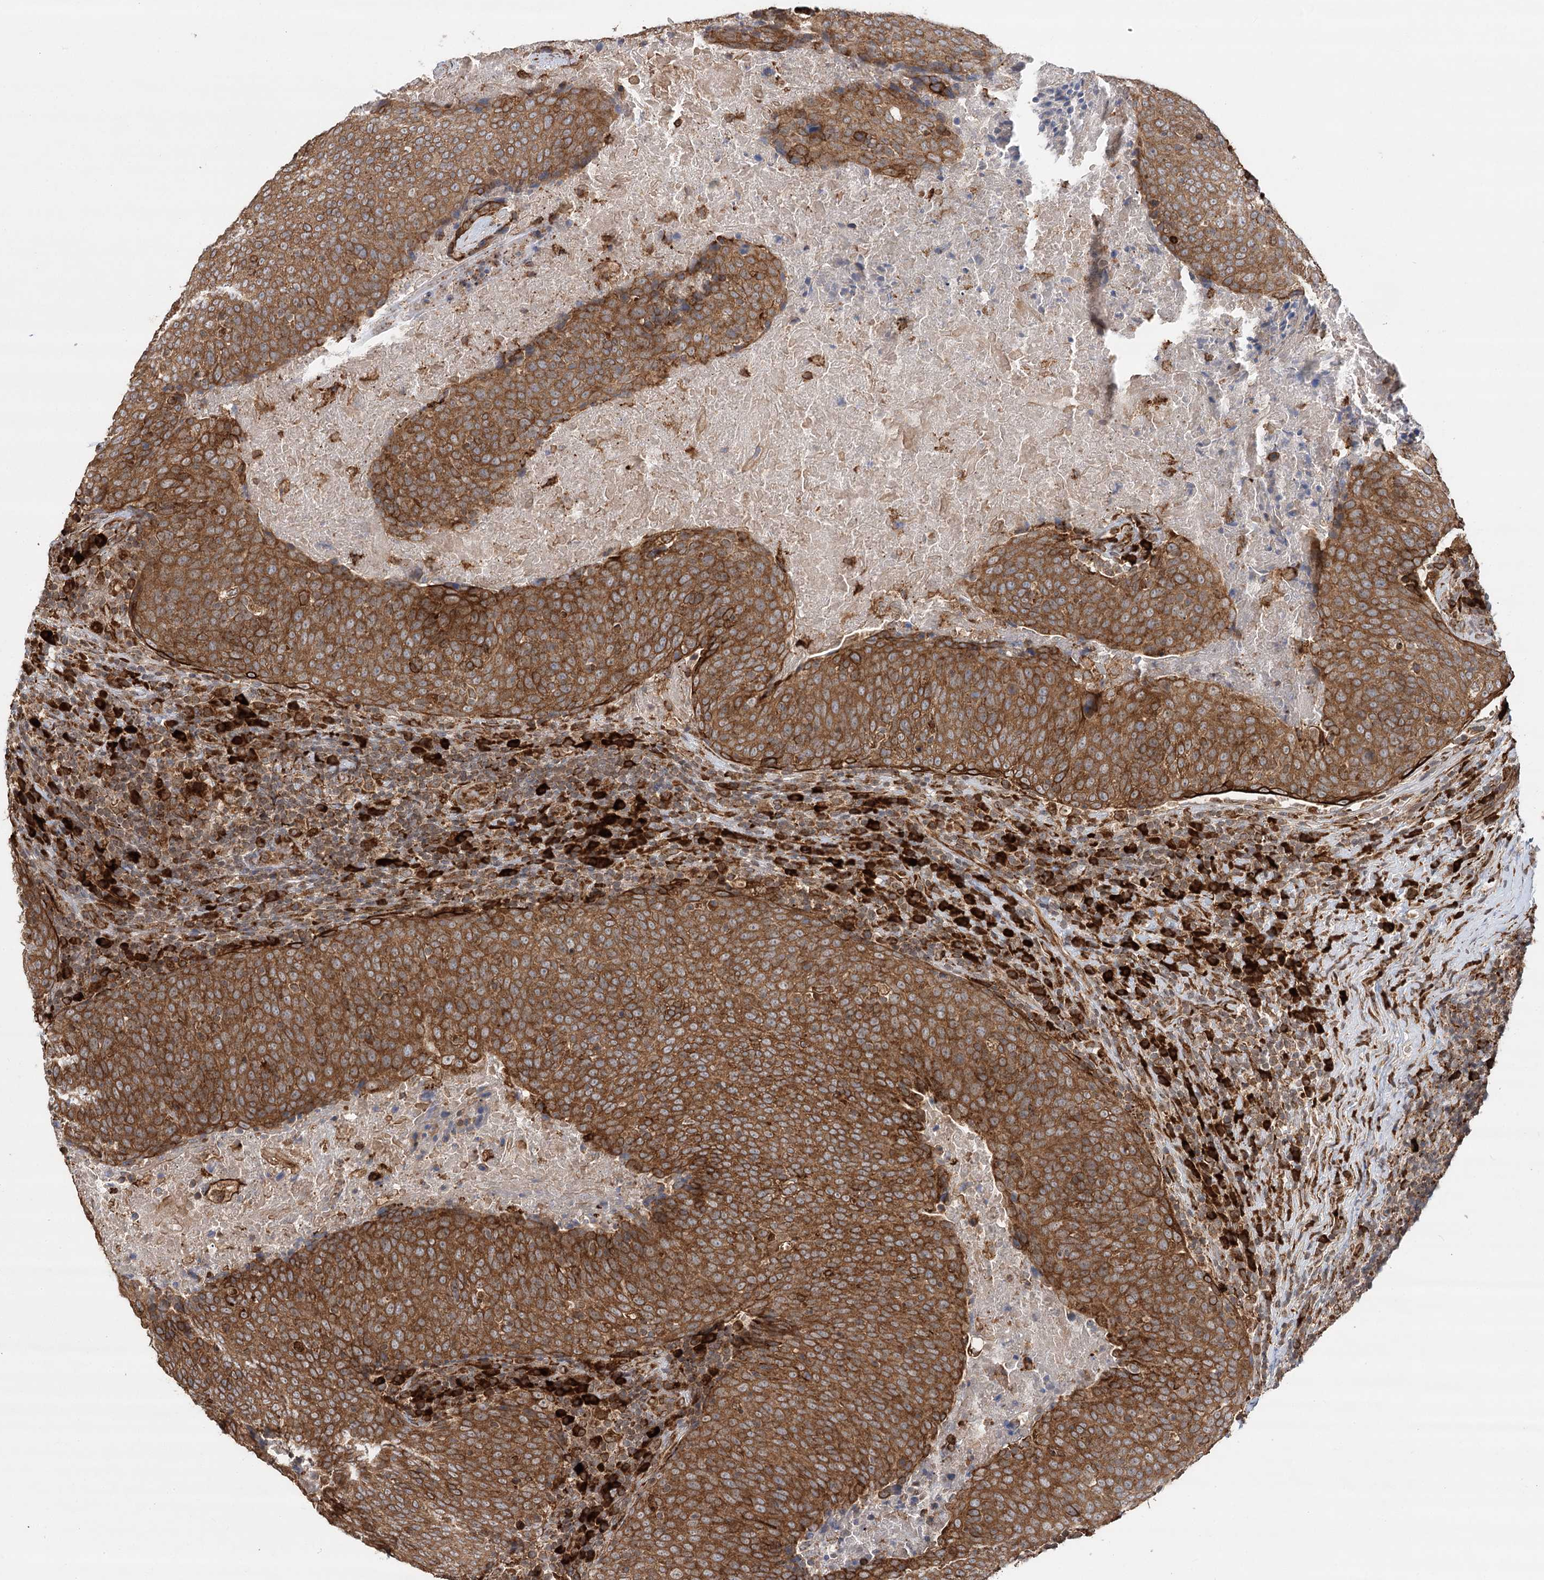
{"staining": {"intensity": "moderate", "quantity": ">75%", "location": "cytoplasmic/membranous"}, "tissue": "head and neck cancer", "cell_type": "Tumor cells", "image_type": "cancer", "snomed": [{"axis": "morphology", "description": "Squamous cell carcinoma, NOS"}, {"axis": "morphology", "description": "Squamous cell carcinoma, metastatic, NOS"}, {"axis": "topography", "description": "Lymph node"}, {"axis": "topography", "description": "Head-Neck"}], "caption": "A photomicrograph showing moderate cytoplasmic/membranous expression in about >75% of tumor cells in head and neck cancer, as visualized by brown immunohistochemical staining.", "gene": "DNAJB14", "patient": {"sex": "male", "age": 62}}